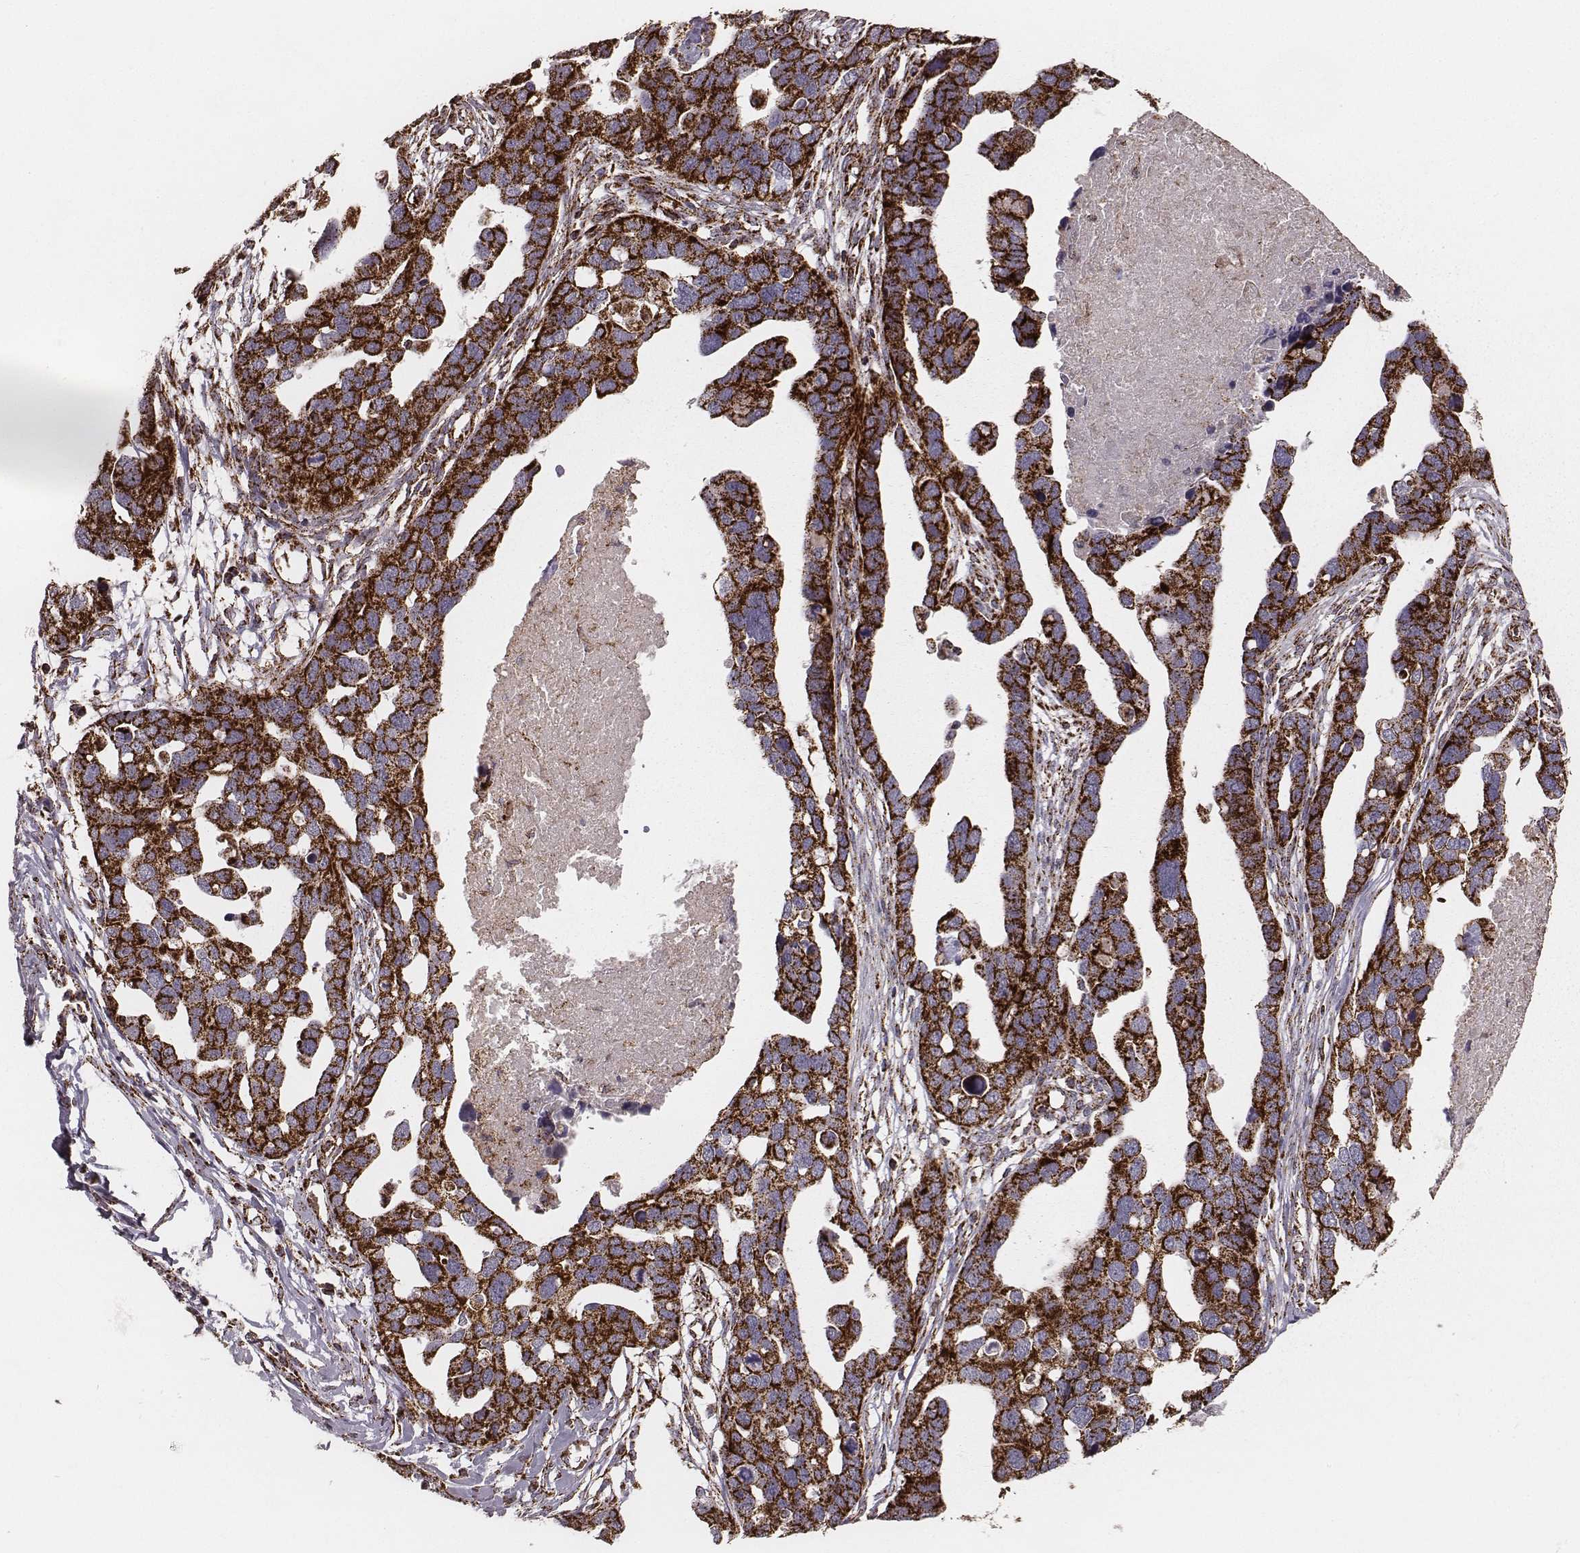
{"staining": {"intensity": "strong", "quantity": ">75%", "location": "cytoplasmic/membranous"}, "tissue": "ovarian cancer", "cell_type": "Tumor cells", "image_type": "cancer", "snomed": [{"axis": "morphology", "description": "Cystadenocarcinoma, serous, NOS"}, {"axis": "topography", "description": "Ovary"}], "caption": "Immunohistochemistry (IHC) micrograph of ovarian serous cystadenocarcinoma stained for a protein (brown), which reveals high levels of strong cytoplasmic/membranous expression in approximately >75% of tumor cells.", "gene": "TUFM", "patient": {"sex": "female", "age": 54}}